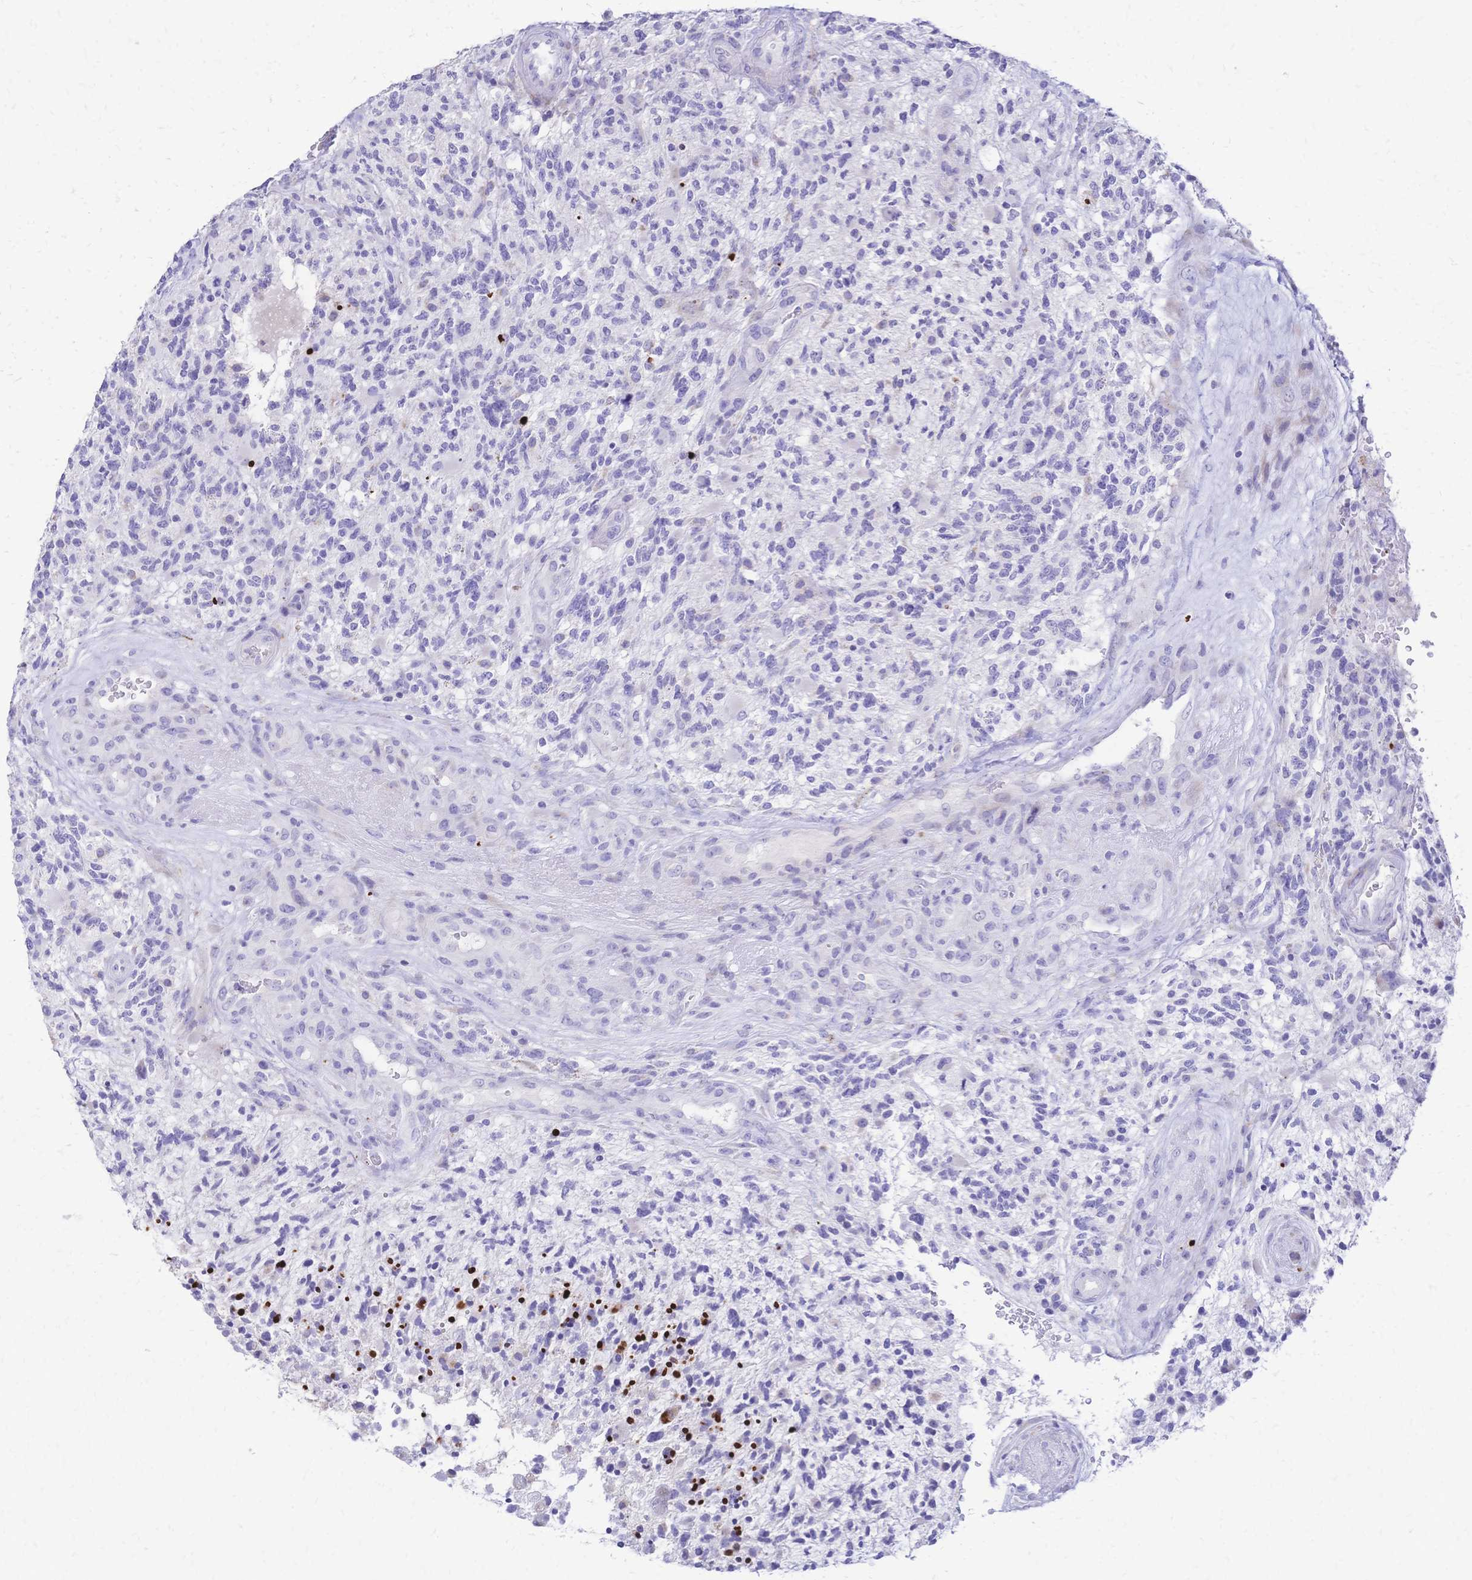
{"staining": {"intensity": "negative", "quantity": "none", "location": "none"}, "tissue": "glioma", "cell_type": "Tumor cells", "image_type": "cancer", "snomed": [{"axis": "morphology", "description": "Glioma, malignant, High grade"}, {"axis": "topography", "description": "Brain"}], "caption": "Immunohistochemistry (IHC) histopathology image of neoplastic tissue: glioma stained with DAB (3,3'-diaminobenzidine) exhibits no significant protein positivity in tumor cells.", "gene": "GRB7", "patient": {"sex": "female", "age": 71}}